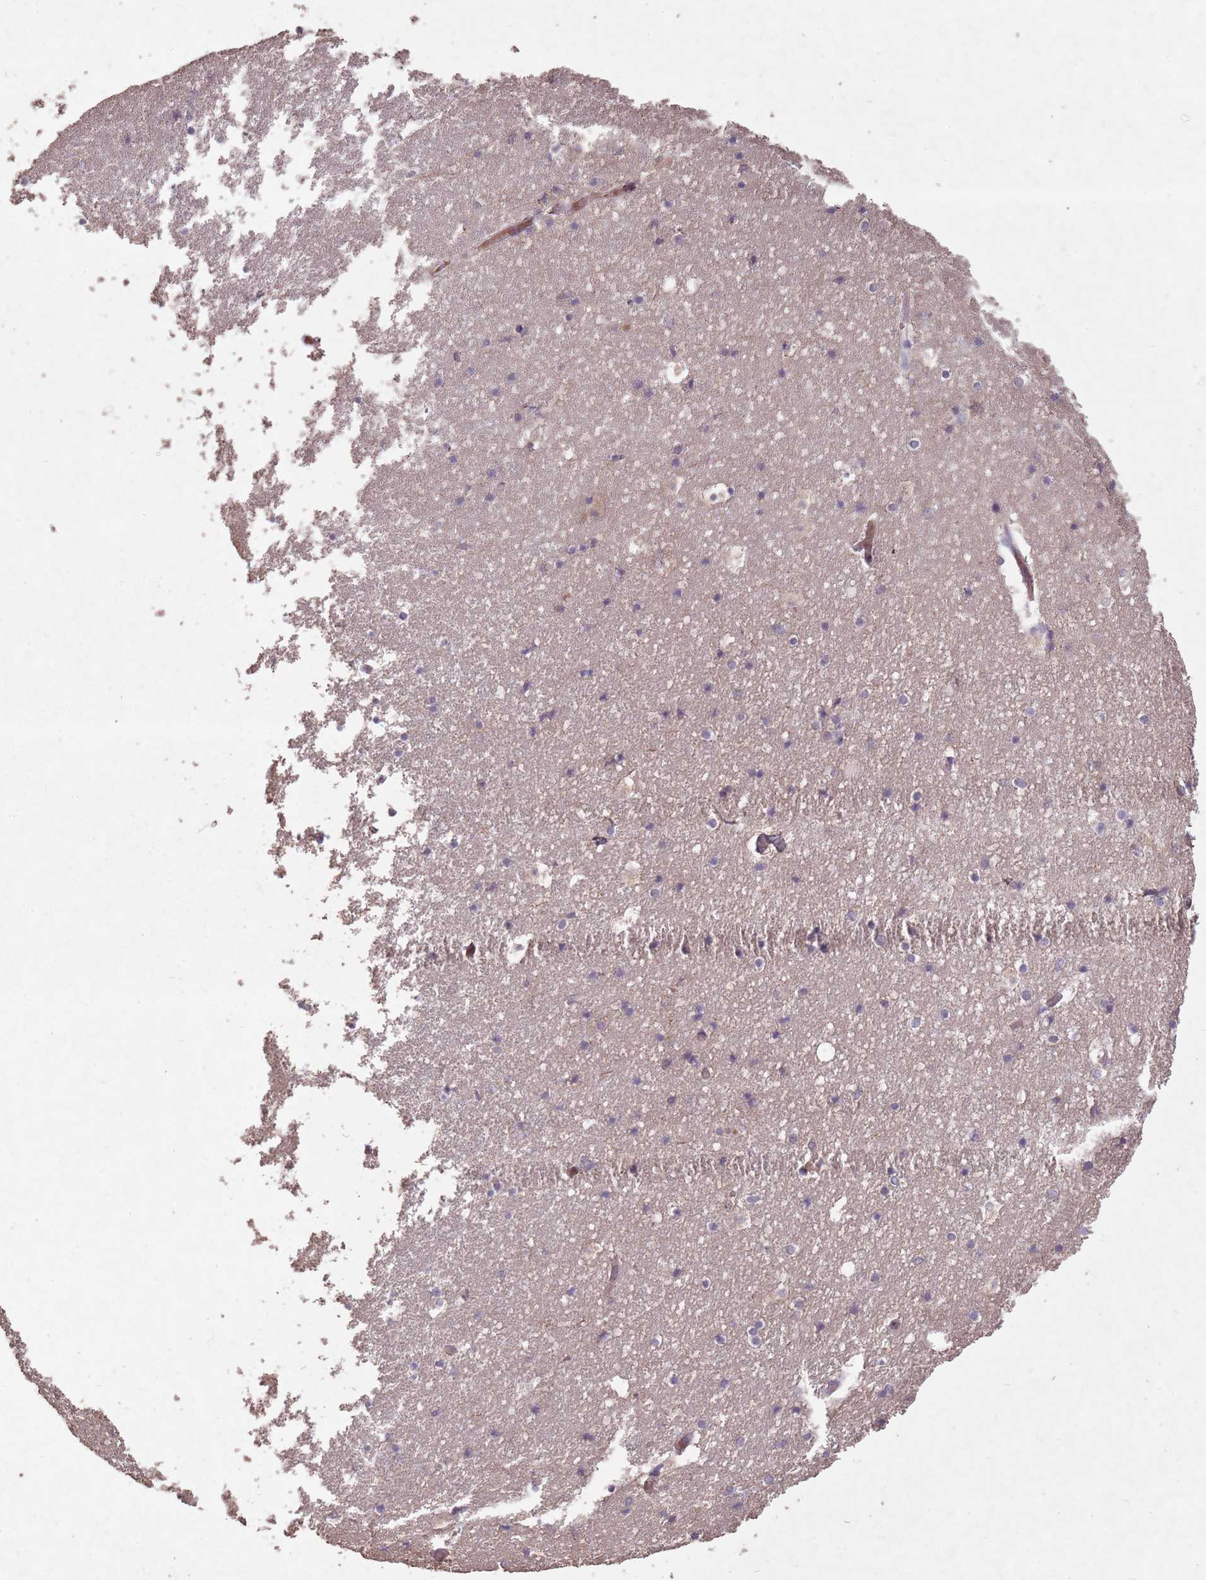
{"staining": {"intensity": "negative", "quantity": "none", "location": "none"}, "tissue": "hippocampus", "cell_type": "Glial cells", "image_type": "normal", "snomed": [{"axis": "morphology", "description": "Normal tissue, NOS"}, {"axis": "topography", "description": "Hippocampus"}], "caption": "High power microscopy photomicrograph of an immunohistochemistry (IHC) image of unremarkable hippocampus, revealing no significant staining in glial cells.", "gene": "OR2V1", "patient": {"sex": "female", "age": 52}}